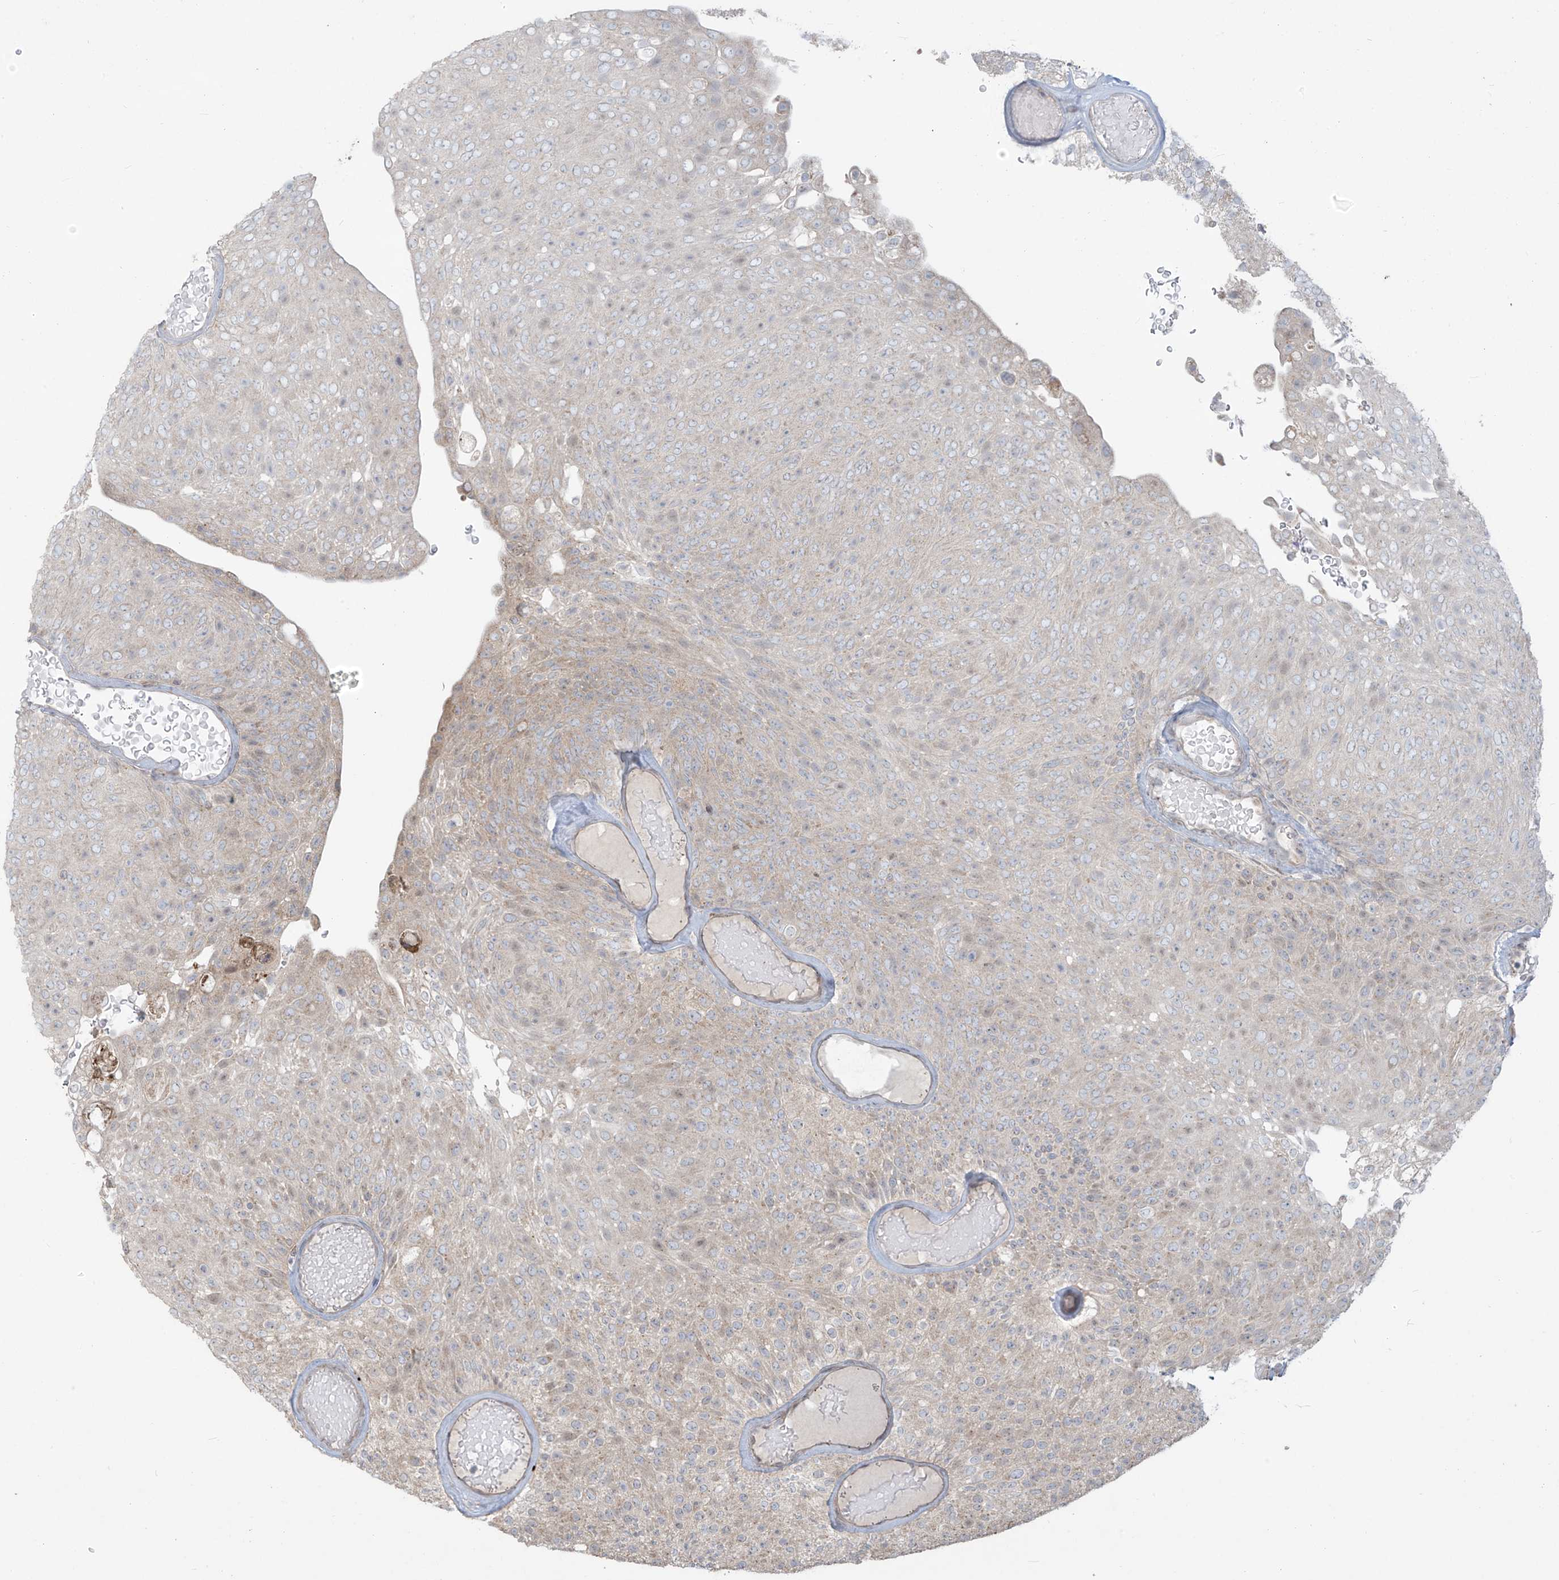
{"staining": {"intensity": "weak", "quantity": "25%-75%", "location": "cytoplasmic/membranous"}, "tissue": "urothelial cancer", "cell_type": "Tumor cells", "image_type": "cancer", "snomed": [{"axis": "morphology", "description": "Urothelial carcinoma, Low grade"}, {"axis": "topography", "description": "Urinary bladder"}], "caption": "Human urothelial cancer stained for a protein (brown) exhibits weak cytoplasmic/membranous positive staining in approximately 25%-75% of tumor cells.", "gene": "PLEKHM3", "patient": {"sex": "male", "age": 78}}